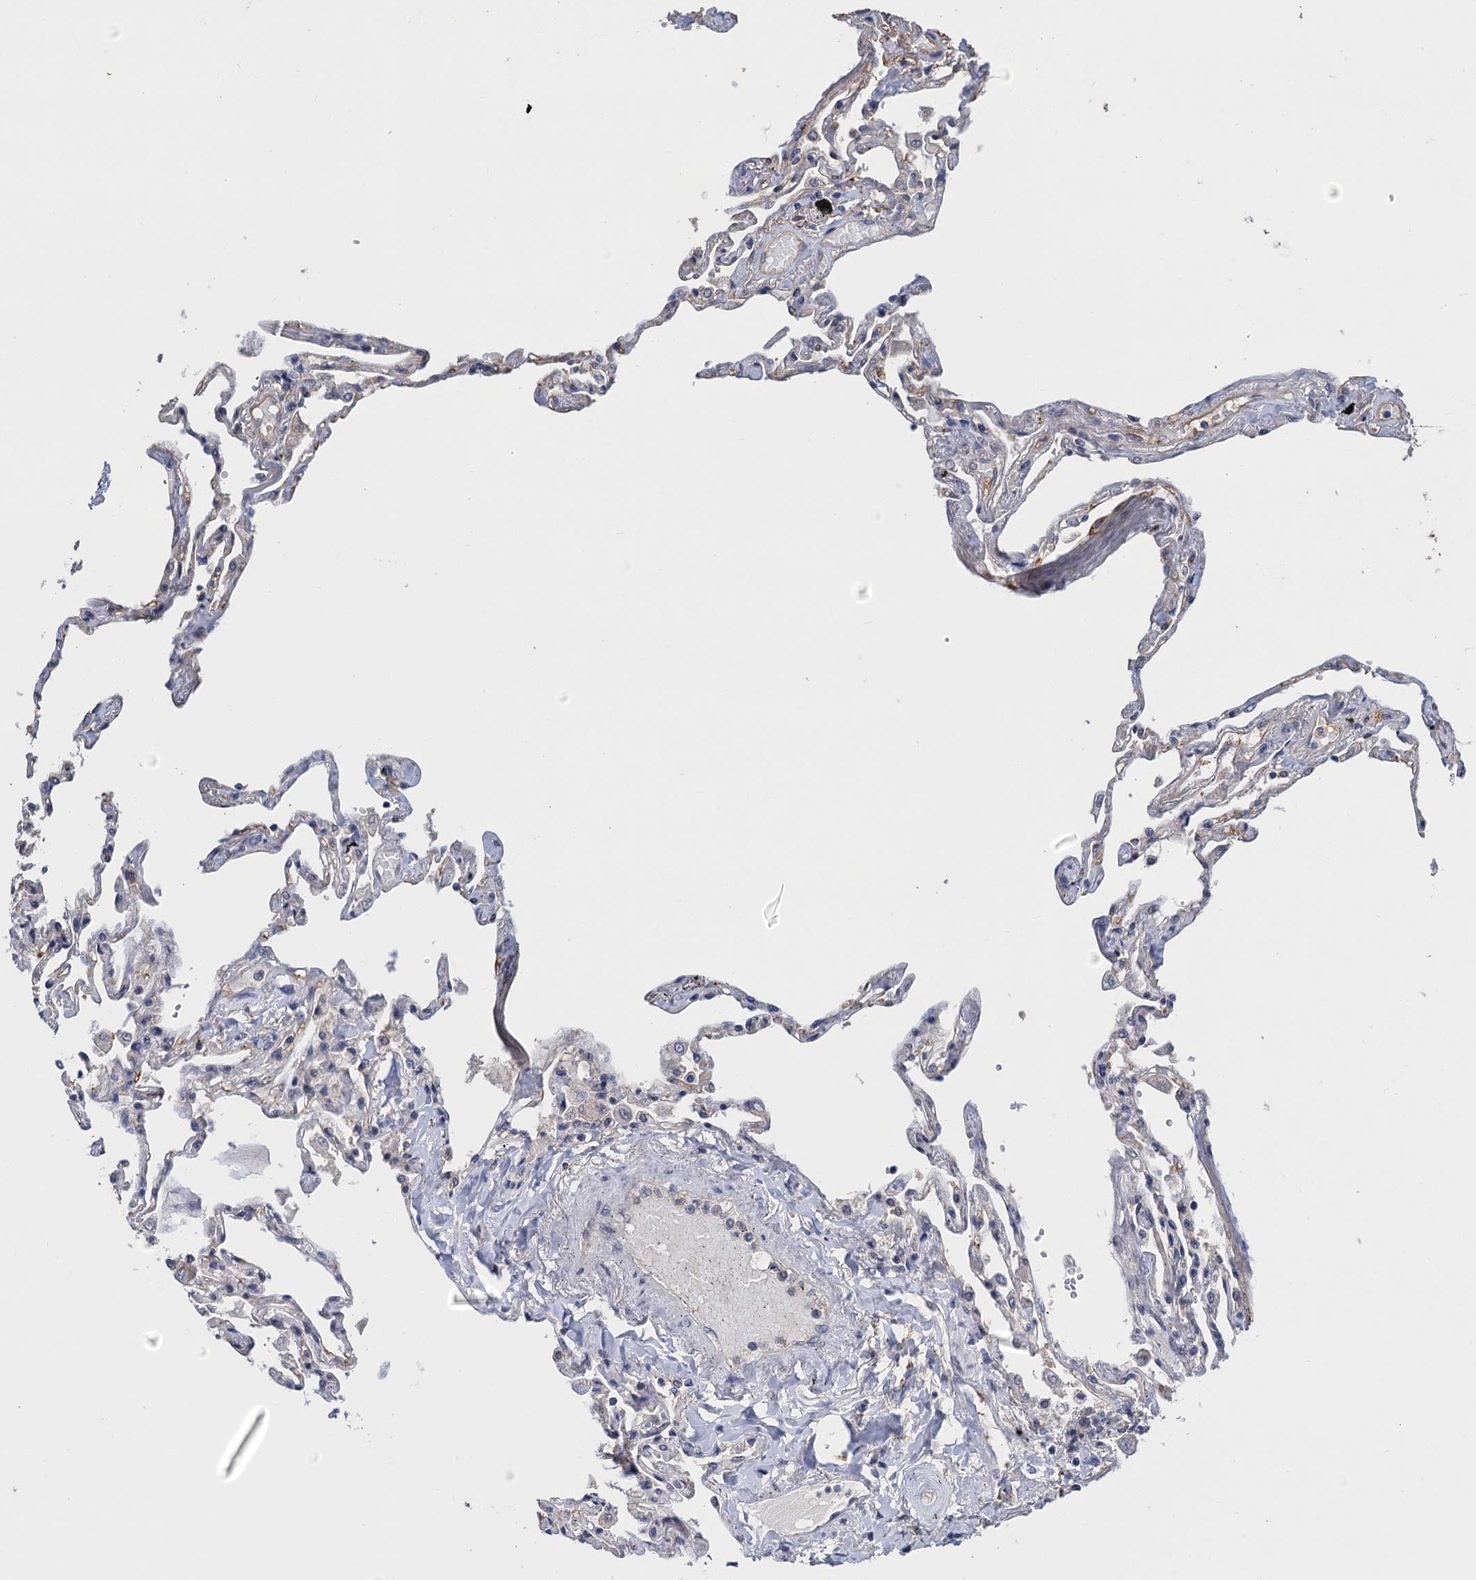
{"staining": {"intensity": "weak", "quantity": "<25%", "location": "cytoplasmic/membranous,nuclear"}, "tissue": "lung", "cell_type": "Alveolar cells", "image_type": "normal", "snomed": [{"axis": "morphology", "description": "Normal tissue, NOS"}, {"axis": "topography", "description": "Lung"}], "caption": "IHC micrograph of normal lung: lung stained with DAB (3,3'-diaminobenzidine) displays no significant protein positivity in alveolar cells.", "gene": "NEK8", "patient": {"sex": "female", "age": 67}}